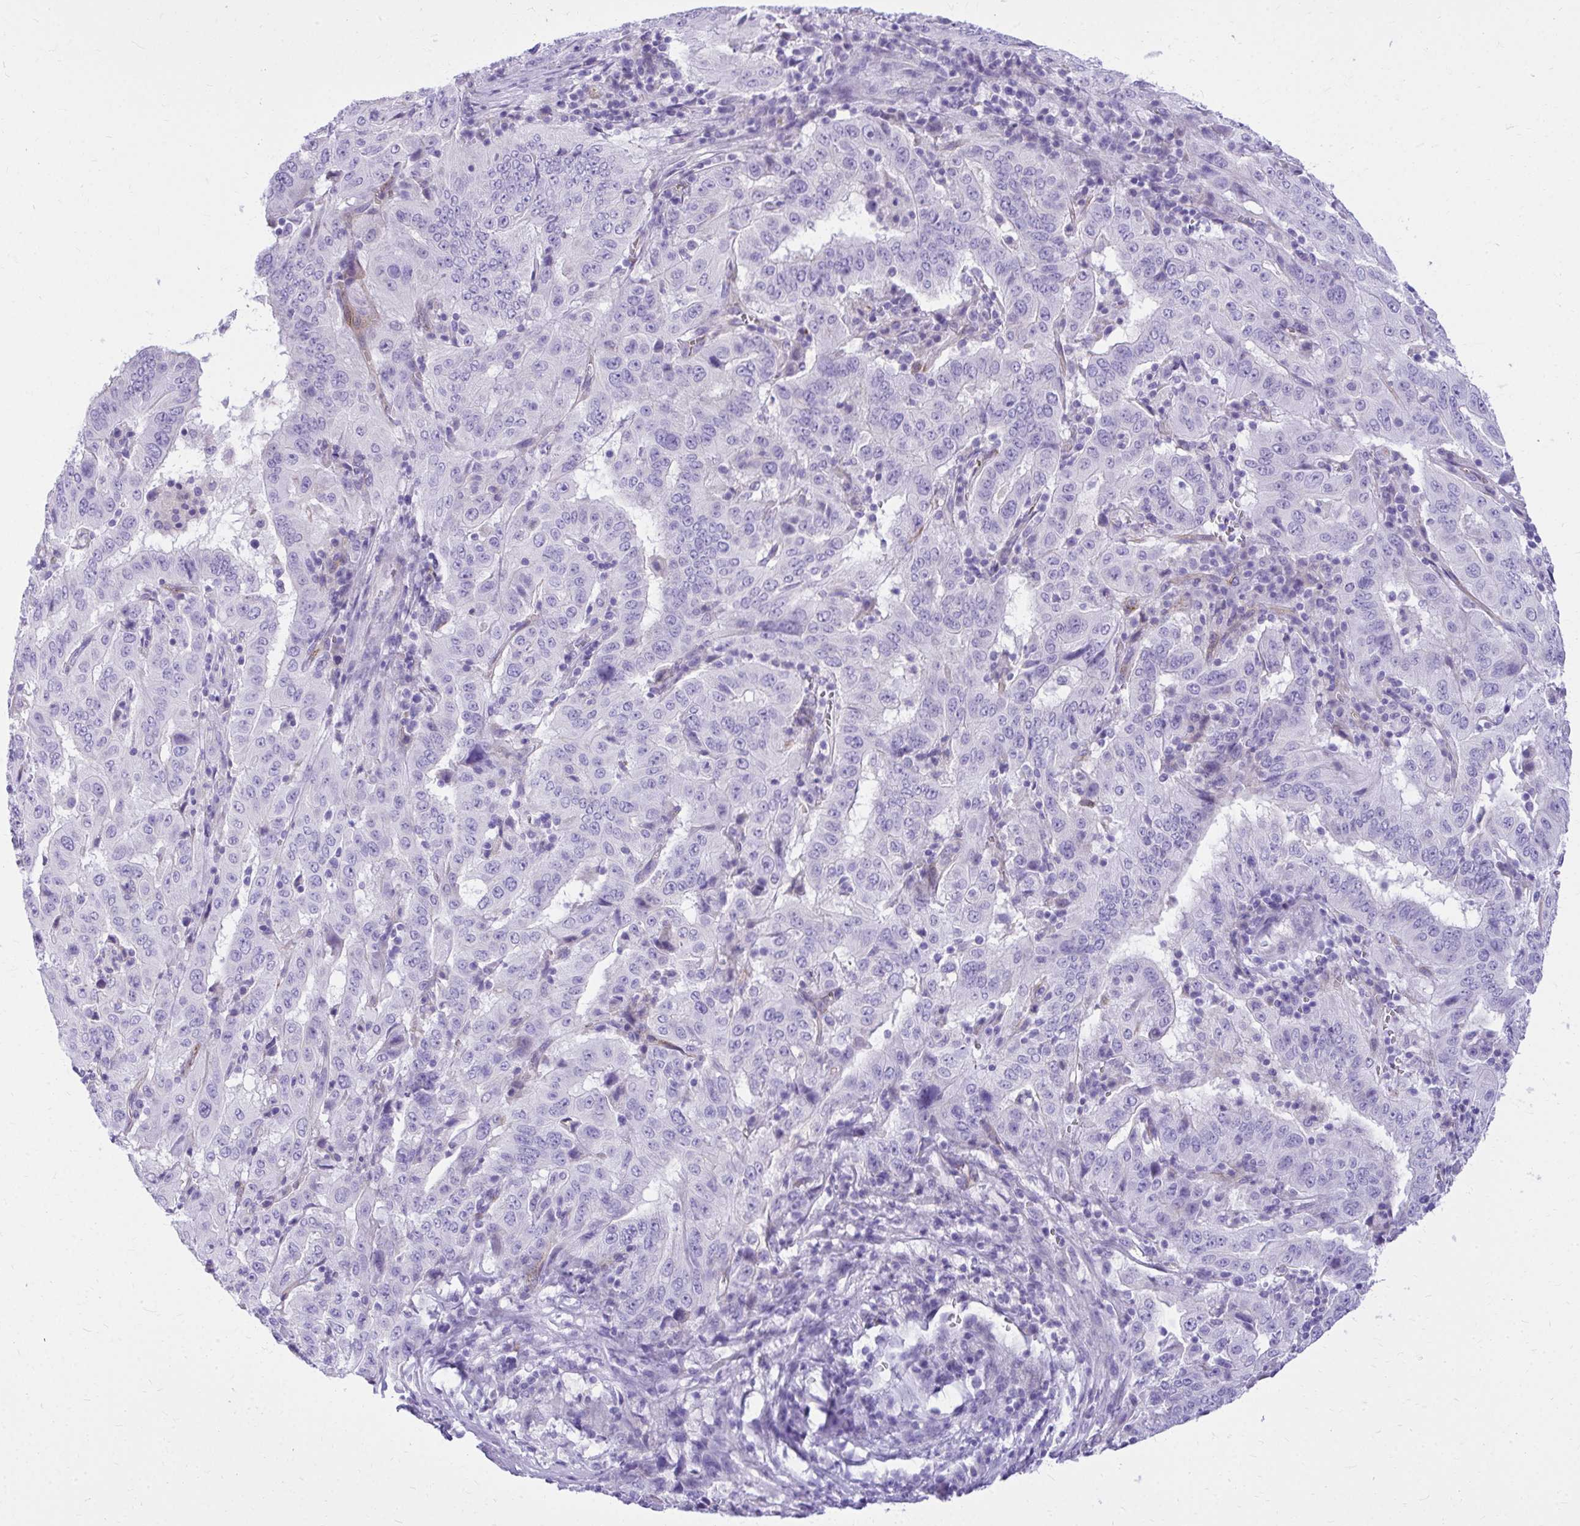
{"staining": {"intensity": "negative", "quantity": "none", "location": "none"}, "tissue": "pancreatic cancer", "cell_type": "Tumor cells", "image_type": "cancer", "snomed": [{"axis": "morphology", "description": "Adenocarcinoma, NOS"}, {"axis": "topography", "description": "Pancreas"}], "caption": "Immunohistochemical staining of human pancreatic adenocarcinoma reveals no significant expression in tumor cells. The staining is performed using DAB (3,3'-diaminobenzidine) brown chromogen with nuclei counter-stained in using hematoxylin.", "gene": "PELI3", "patient": {"sex": "male", "age": 63}}